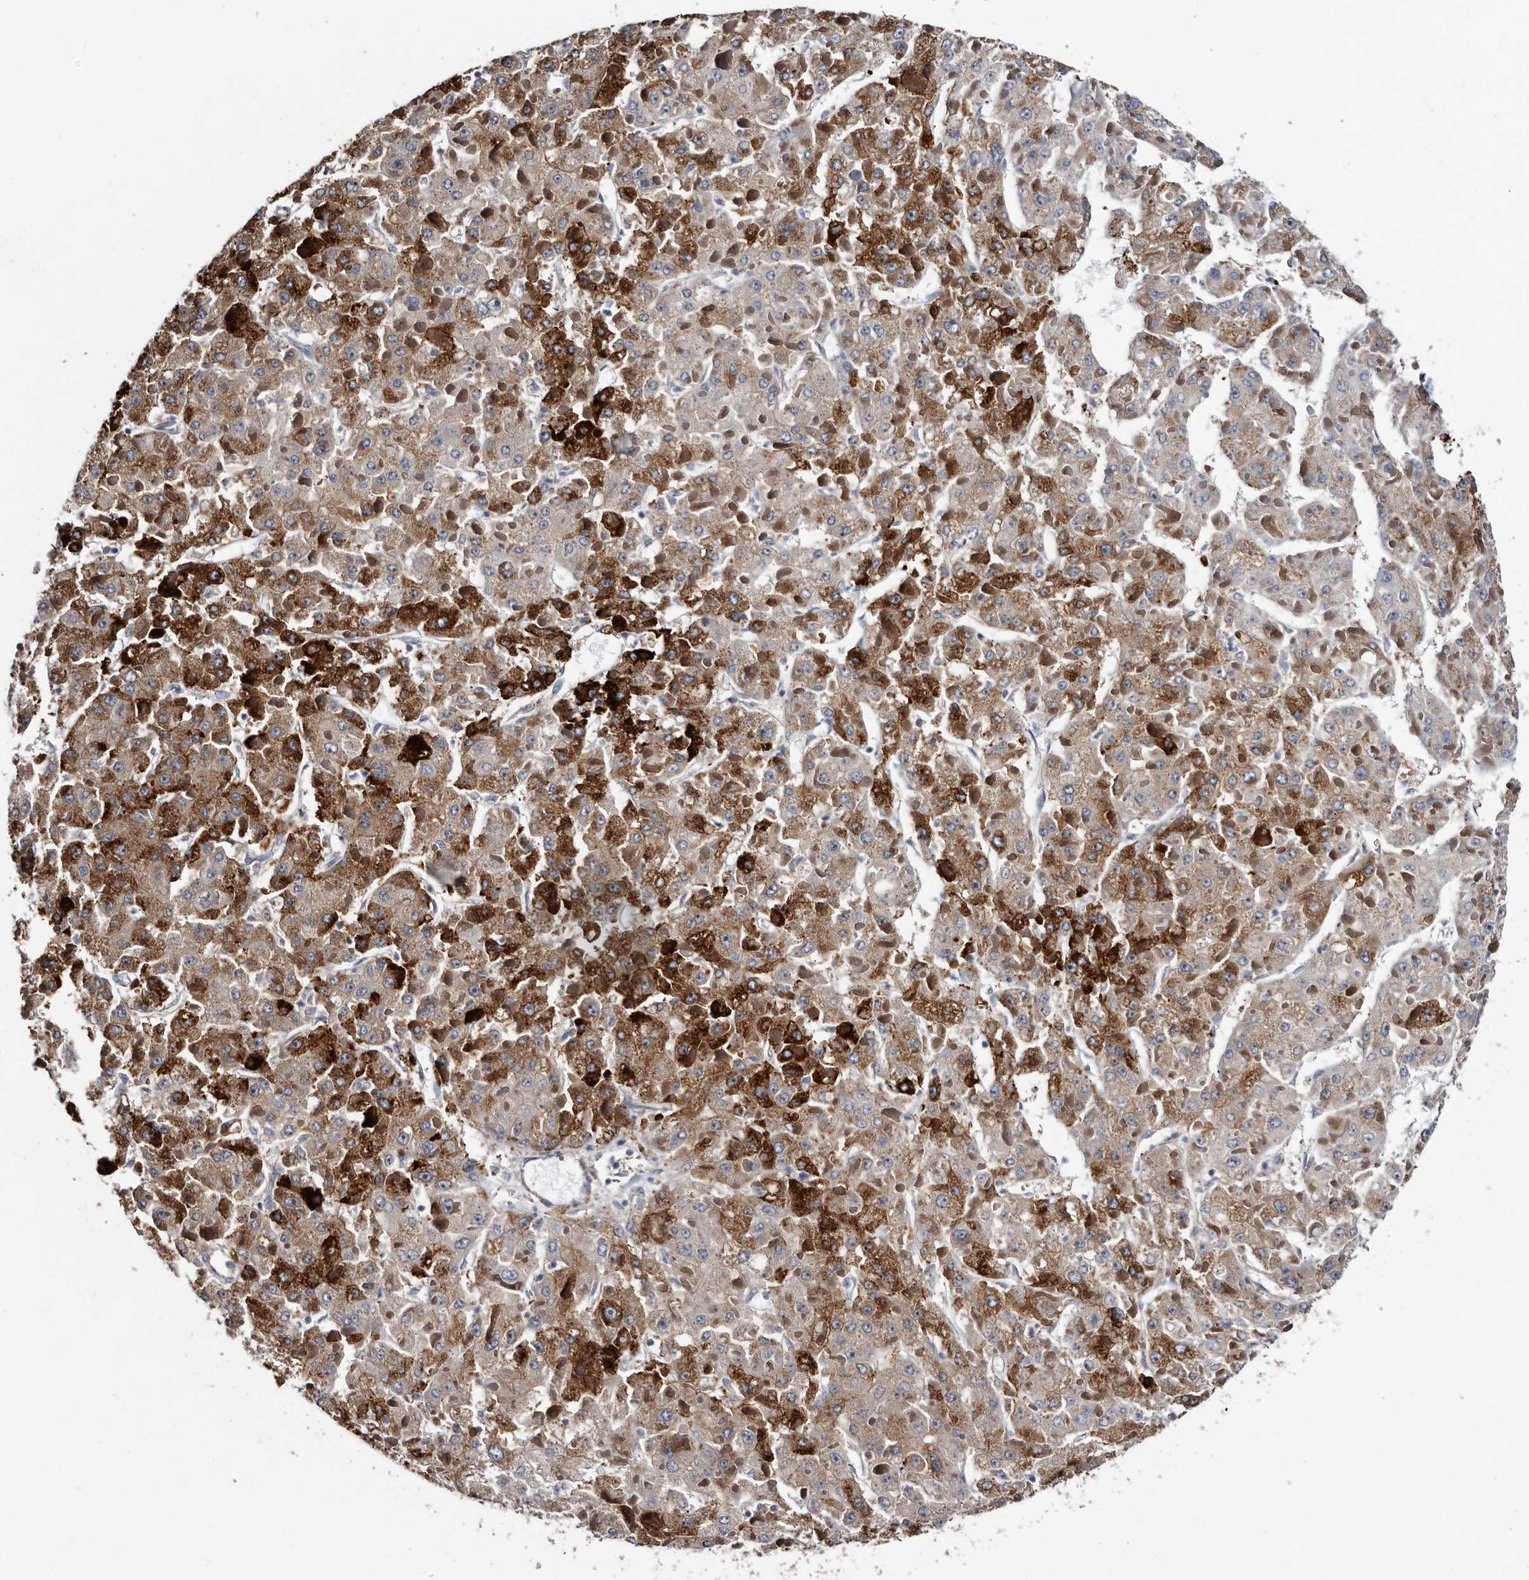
{"staining": {"intensity": "strong", "quantity": "<25%", "location": "cytoplasmic/membranous"}, "tissue": "liver cancer", "cell_type": "Tumor cells", "image_type": "cancer", "snomed": [{"axis": "morphology", "description": "Carcinoma, Hepatocellular, NOS"}, {"axis": "topography", "description": "Liver"}], "caption": "Protein staining of liver cancer (hepatocellular carcinoma) tissue displays strong cytoplasmic/membranous expression in about <25% of tumor cells.", "gene": "IARS1", "patient": {"sex": "female", "age": 73}}